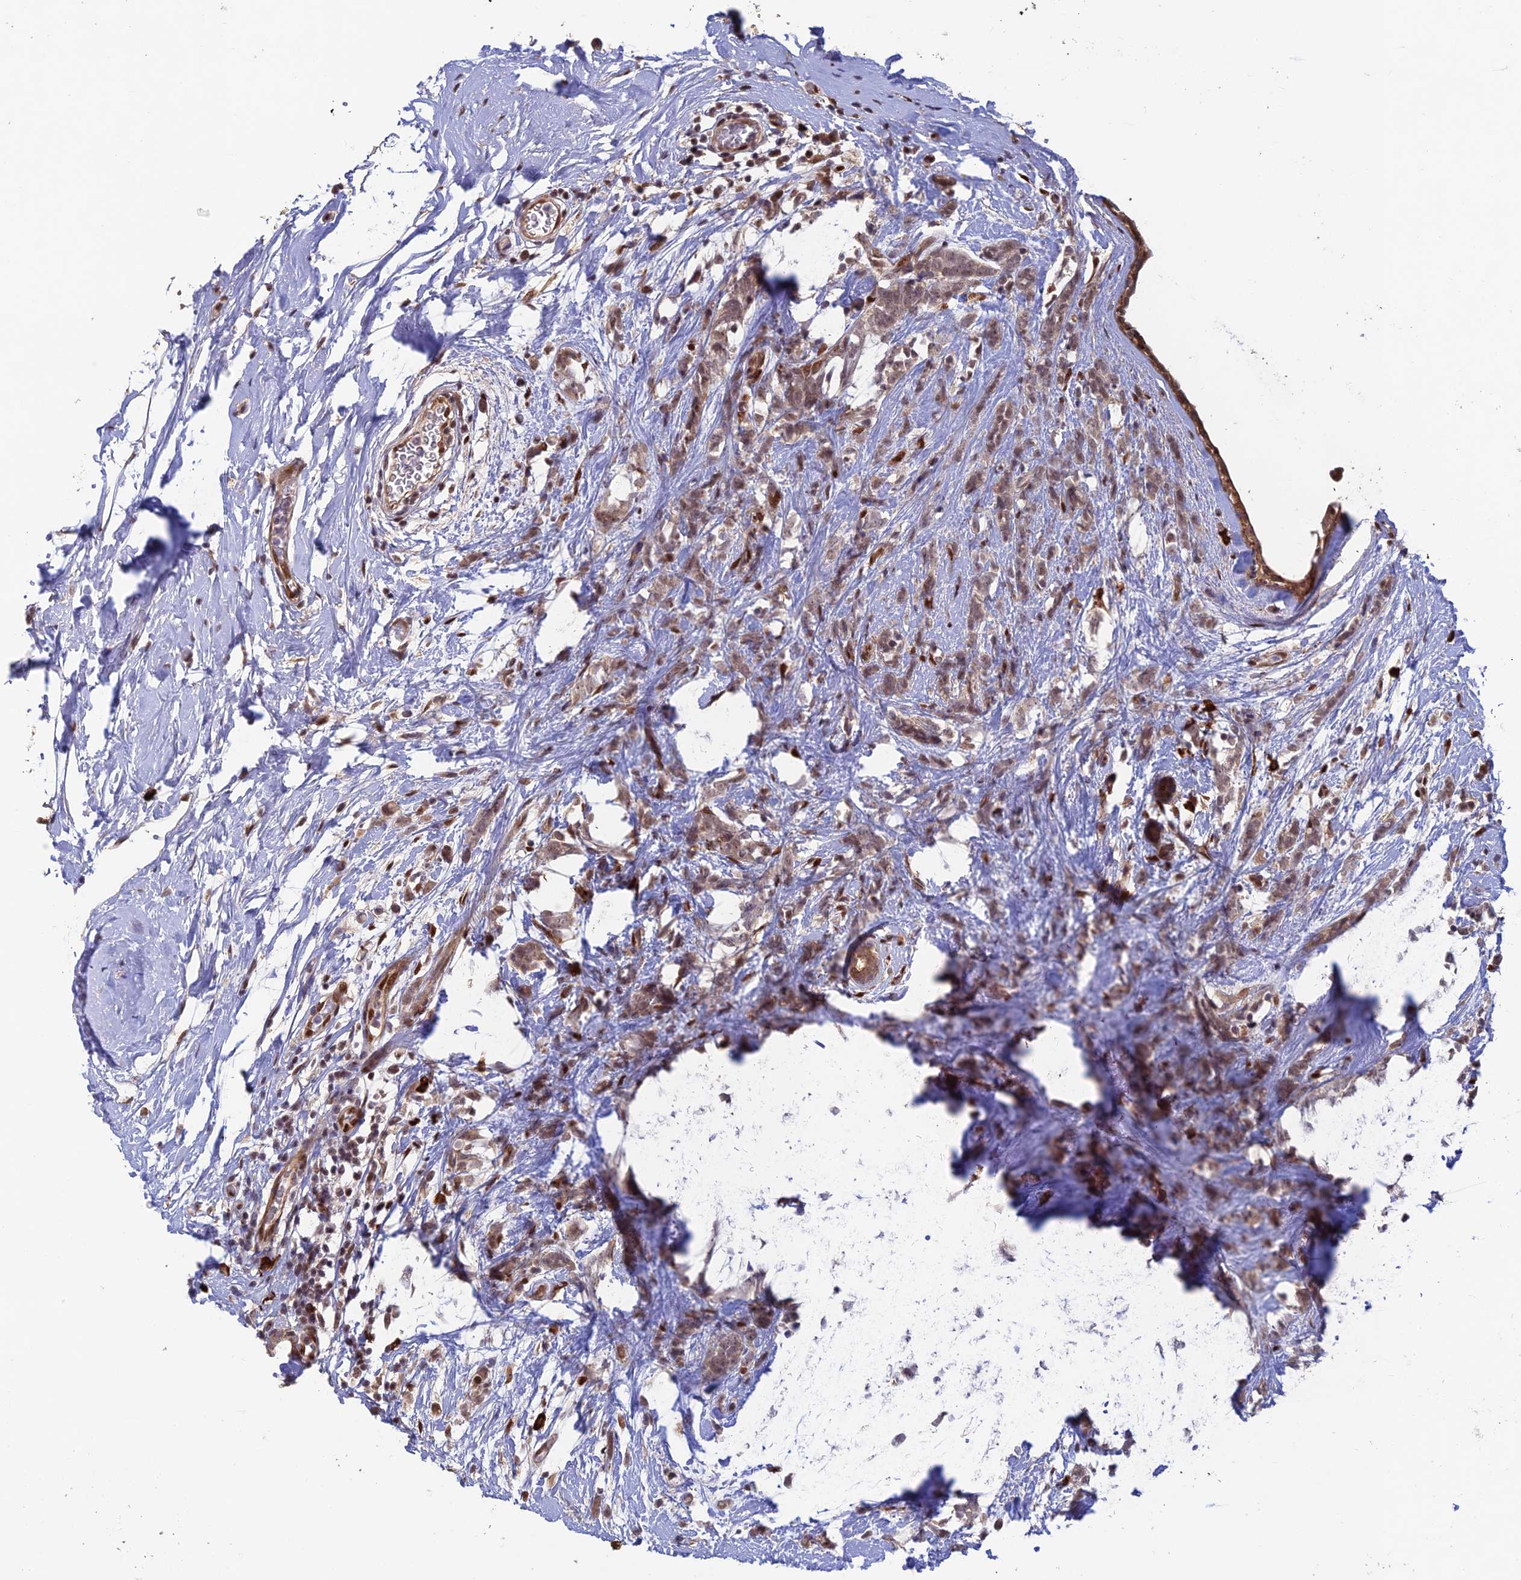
{"staining": {"intensity": "weak", "quantity": ">75%", "location": "cytoplasmic/membranous,nuclear"}, "tissue": "breast cancer", "cell_type": "Tumor cells", "image_type": "cancer", "snomed": [{"axis": "morphology", "description": "Lobular carcinoma"}, {"axis": "topography", "description": "Breast"}], "caption": "This micrograph exhibits immunohistochemistry staining of human breast cancer, with low weak cytoplasmic/membranous and nuclear positivity in about >75% of tumor cells.", "gene": "ZNF565", "patient": {"sex": "female", "age": 58}}